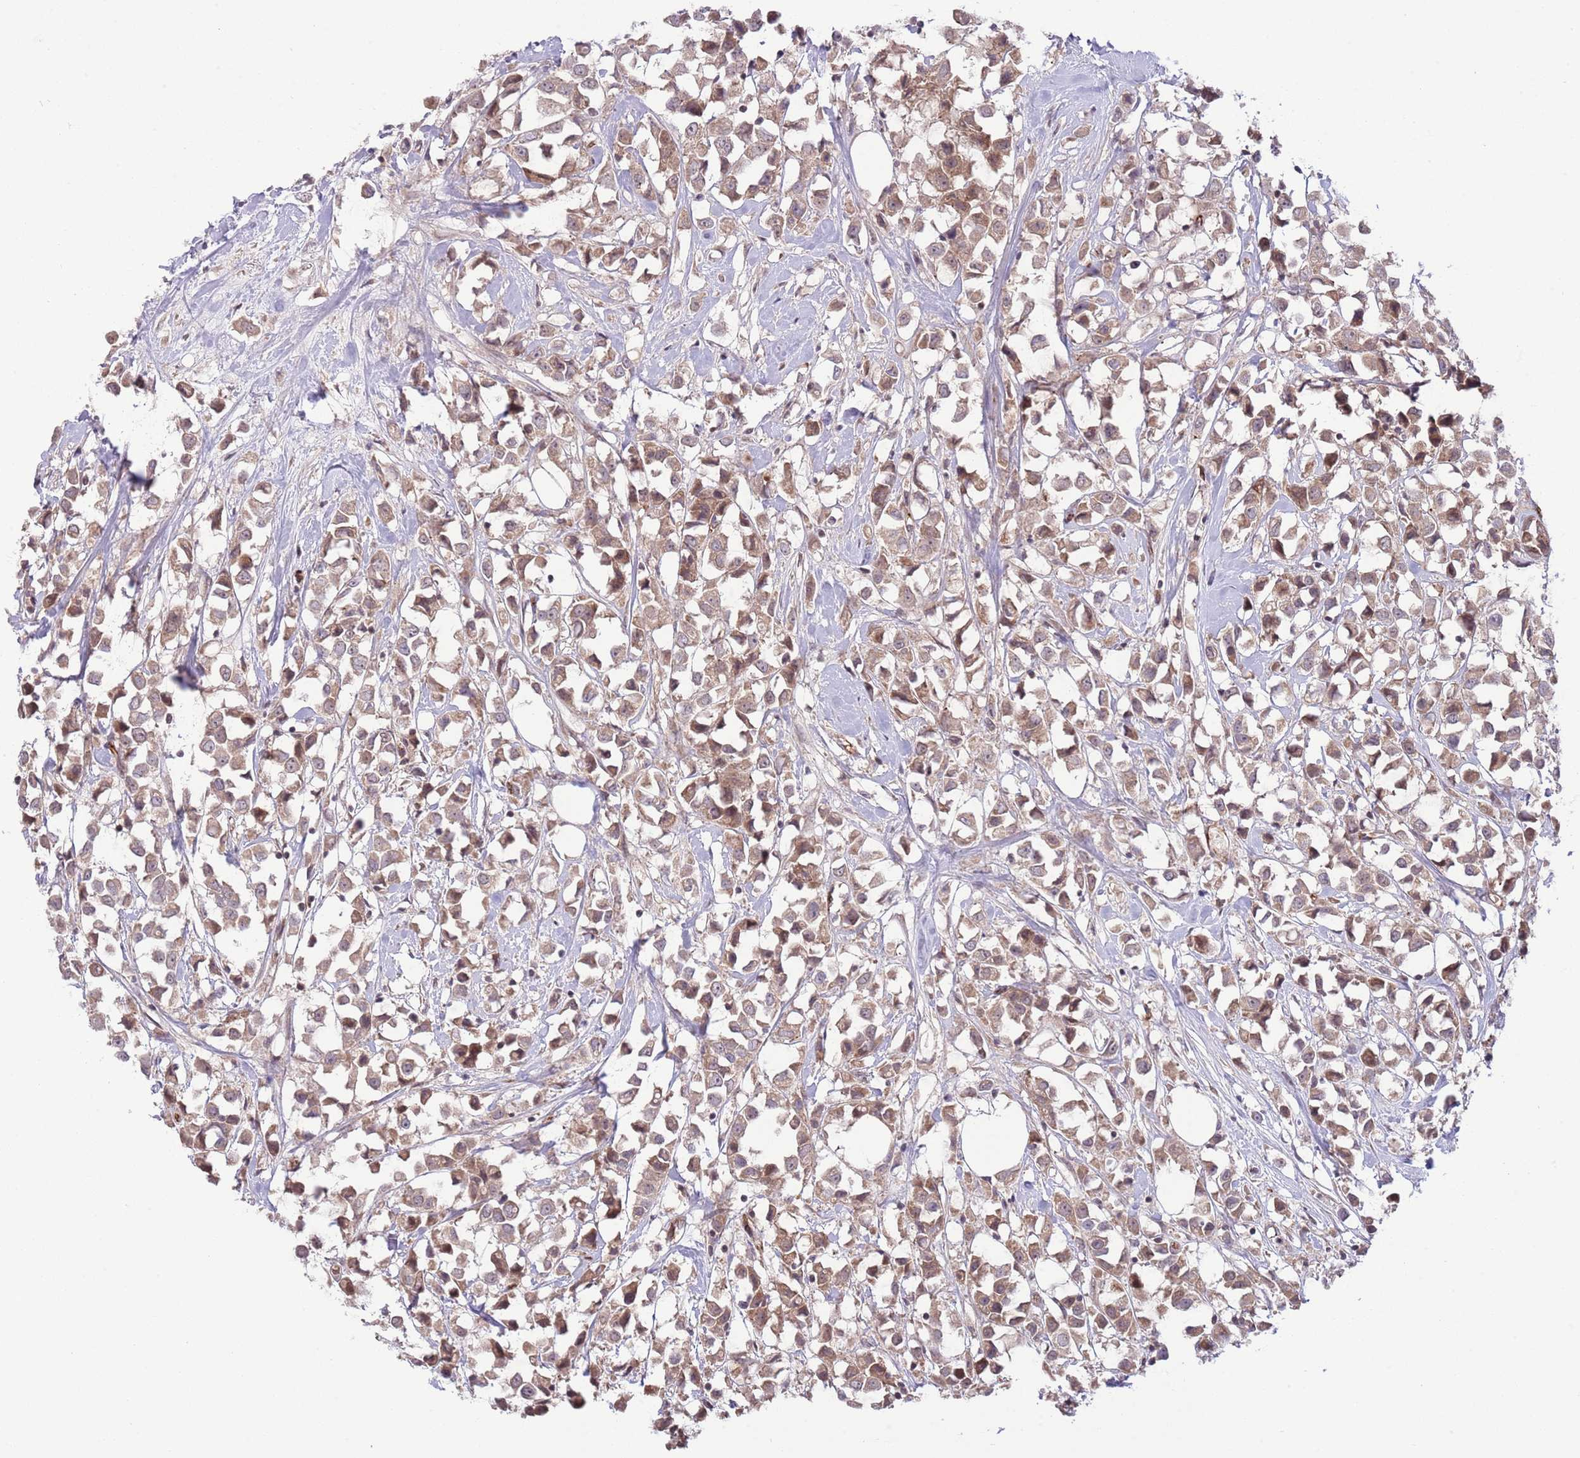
{"staining": {"intensity": "moderate", "quantity": ">75%", "location": "cytoplasmic/membranous"}, "tissue": "breast cancer", "cell_type": "Tumor cells", "image_type": "cancer", "snomed": [{"axis": "morphology", "description": "Duct carcinoma"}, {"axis": "topography", "description": "Breast"}], "caption": "Protein analysis of infiltrating ductal carcinoma (breast) tissue reveals moderate cytoplasmic/membranous staining in approximately >75% of tumor cells.", "gene": "DPP10", "patient": {"sex": "female", "age": 61}}